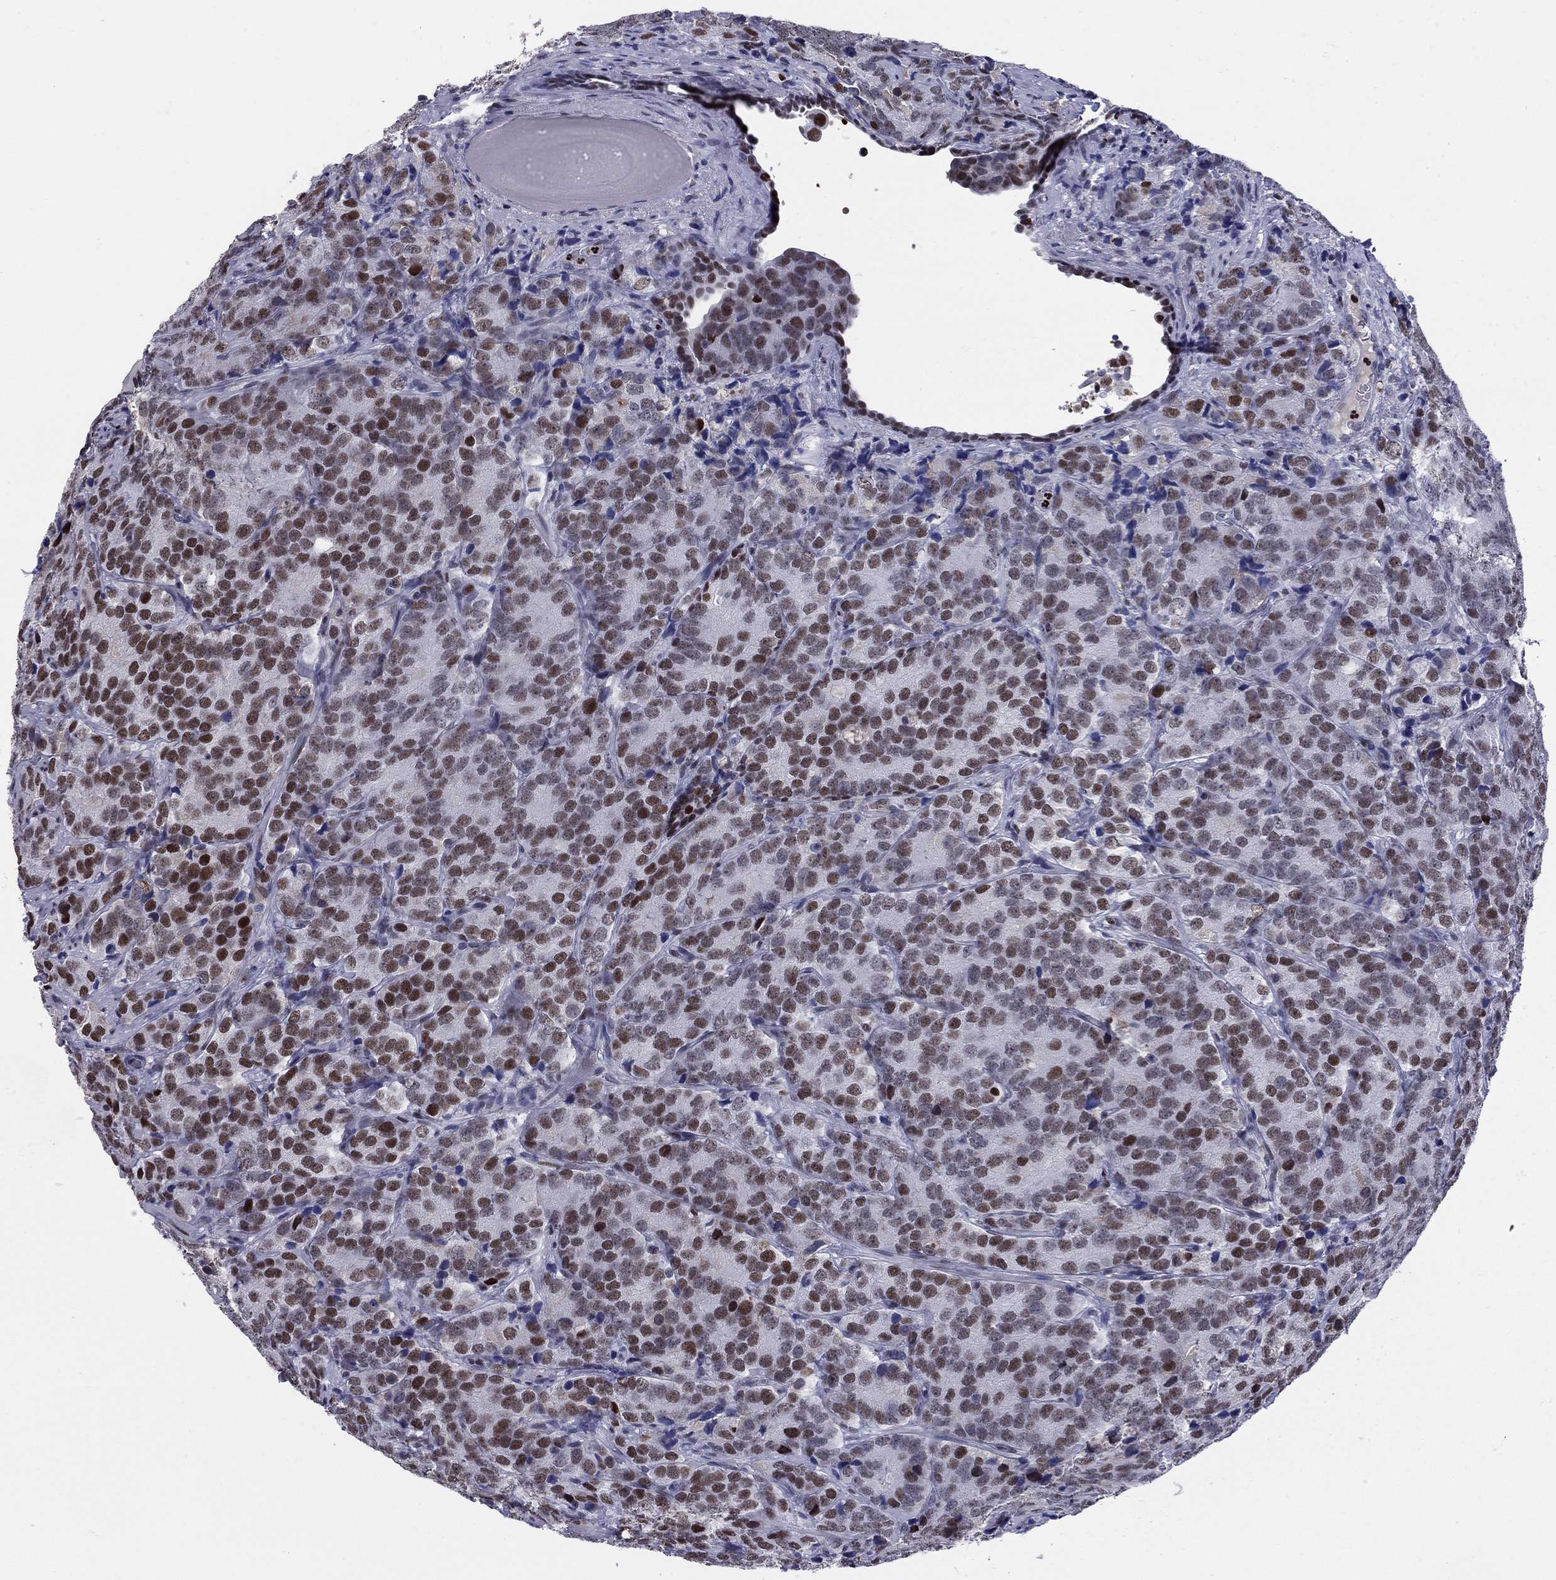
{"staining": {"intensity": "strong", "quantity": "25%-75%", "location": "nuclear"}, "tissue": "prostate cancer", "cell_type": "Tumor cells", "image_type": "cancer", "snomed": [{"axis": "morphology", "description": "Adenocarcinoma, NOS"}, {"axis": "topography", "description": "Prostate"}], "caption": "Tumor cells exhibit high levels of strong nuclear staining in about 25%-75% of cells in human prostate adenocarcinoma.", "gene": "PCGF3", "patient": {"sex": "male", "age": 71}}